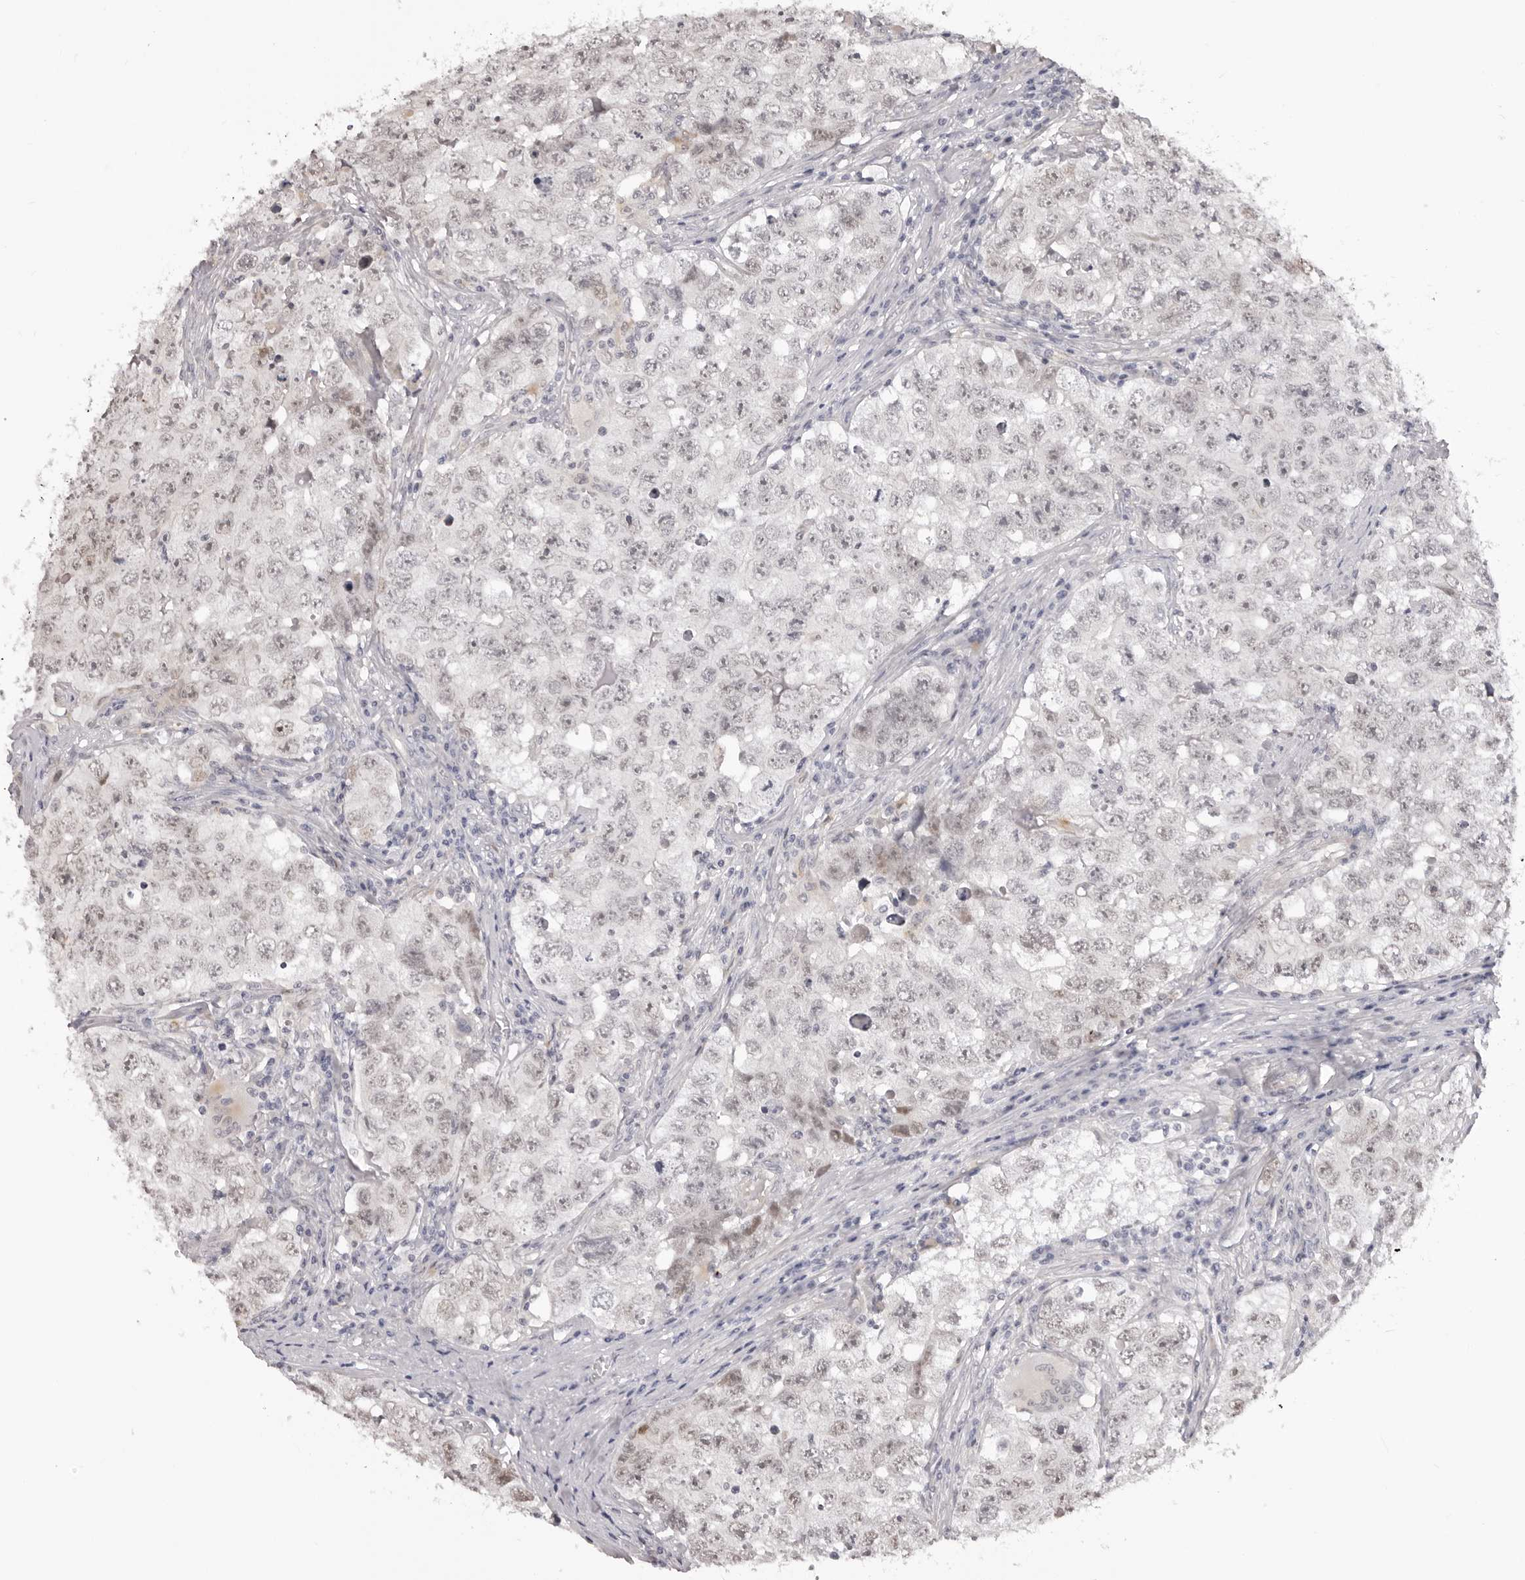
{"staining": {"intensity": "negative", "quantity": "none", "location": "none"}, "tissue": "testis cancer", "cell_type": "Tumor cells", "image_type": "cancer", "snomed": [{"axis": "morphology", "description": "Seminoma, NOS"}, {"axis": "morphology", "description": "Carcinoma, Embryonal, NOS"}, {"axis": "topography", "description": "Testis"}], "caption": "Immunohistochemical staining of testis cancer (seminoma) demonstrates no significant positivity in tumor cells.", "gene": "SUGCT", "patient": {"sex": "male", "age": 43}}